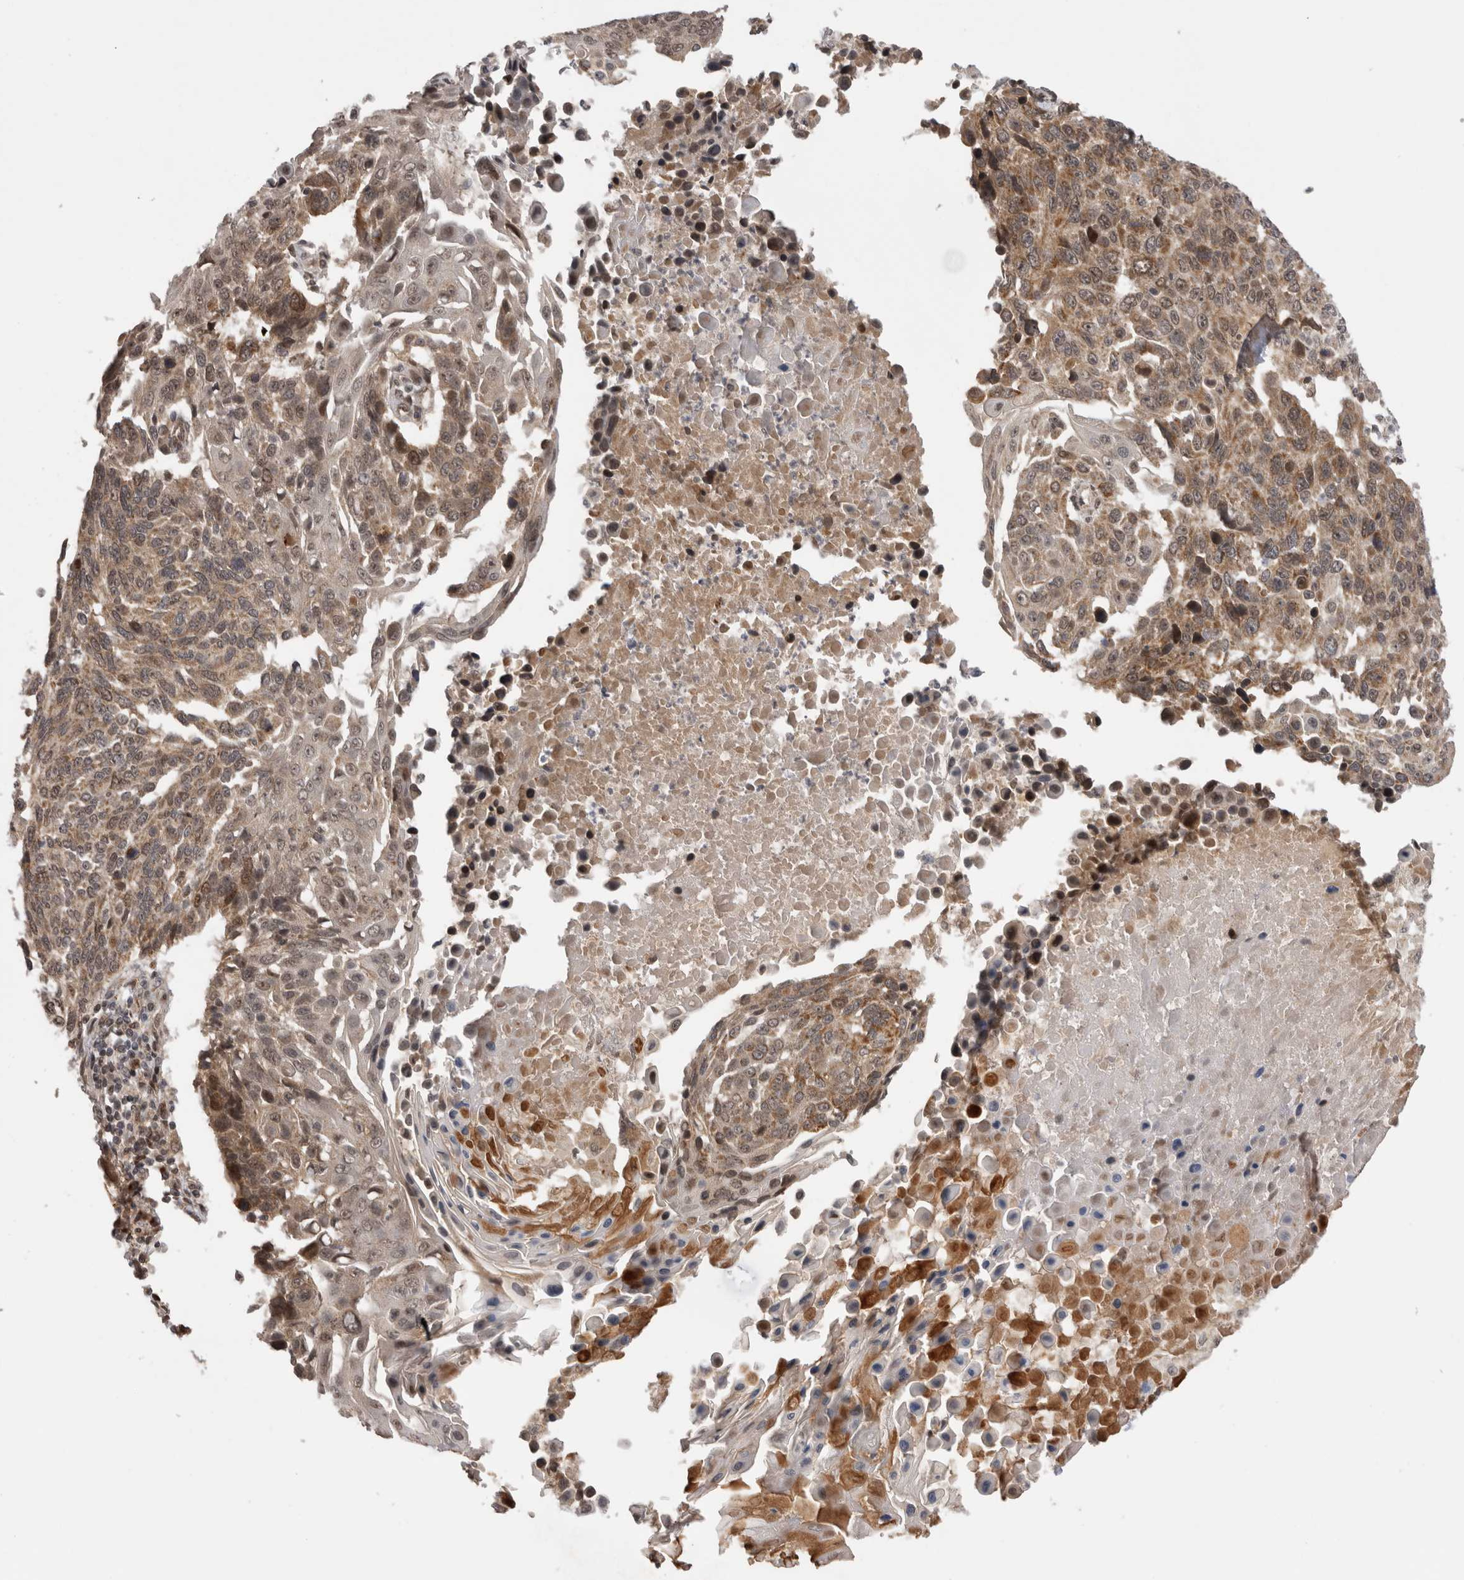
{"staining": {"intensity": "moderate", "quantity": ">75%", "location": "cytoplasmic/membranous,nuclear"}, "tissue": "lung cancer", "cell_type": "Tumor cells", "image_type": "cancer", "snomed": [{"axis": "morphology", "description": "Squamous cell carcinoma, NOS"}, {"axis": "topography", "description": "Lung"}], "caption": "Protein expression analysis of lung cancer (squamous cell carcinoma) demonstrates moderate cytoplasmic/membranous and nuclear expression in approximately >75% of tumor cells.", "gene": "TMEM65", "patient": {"sex": "male", "age": 66}}